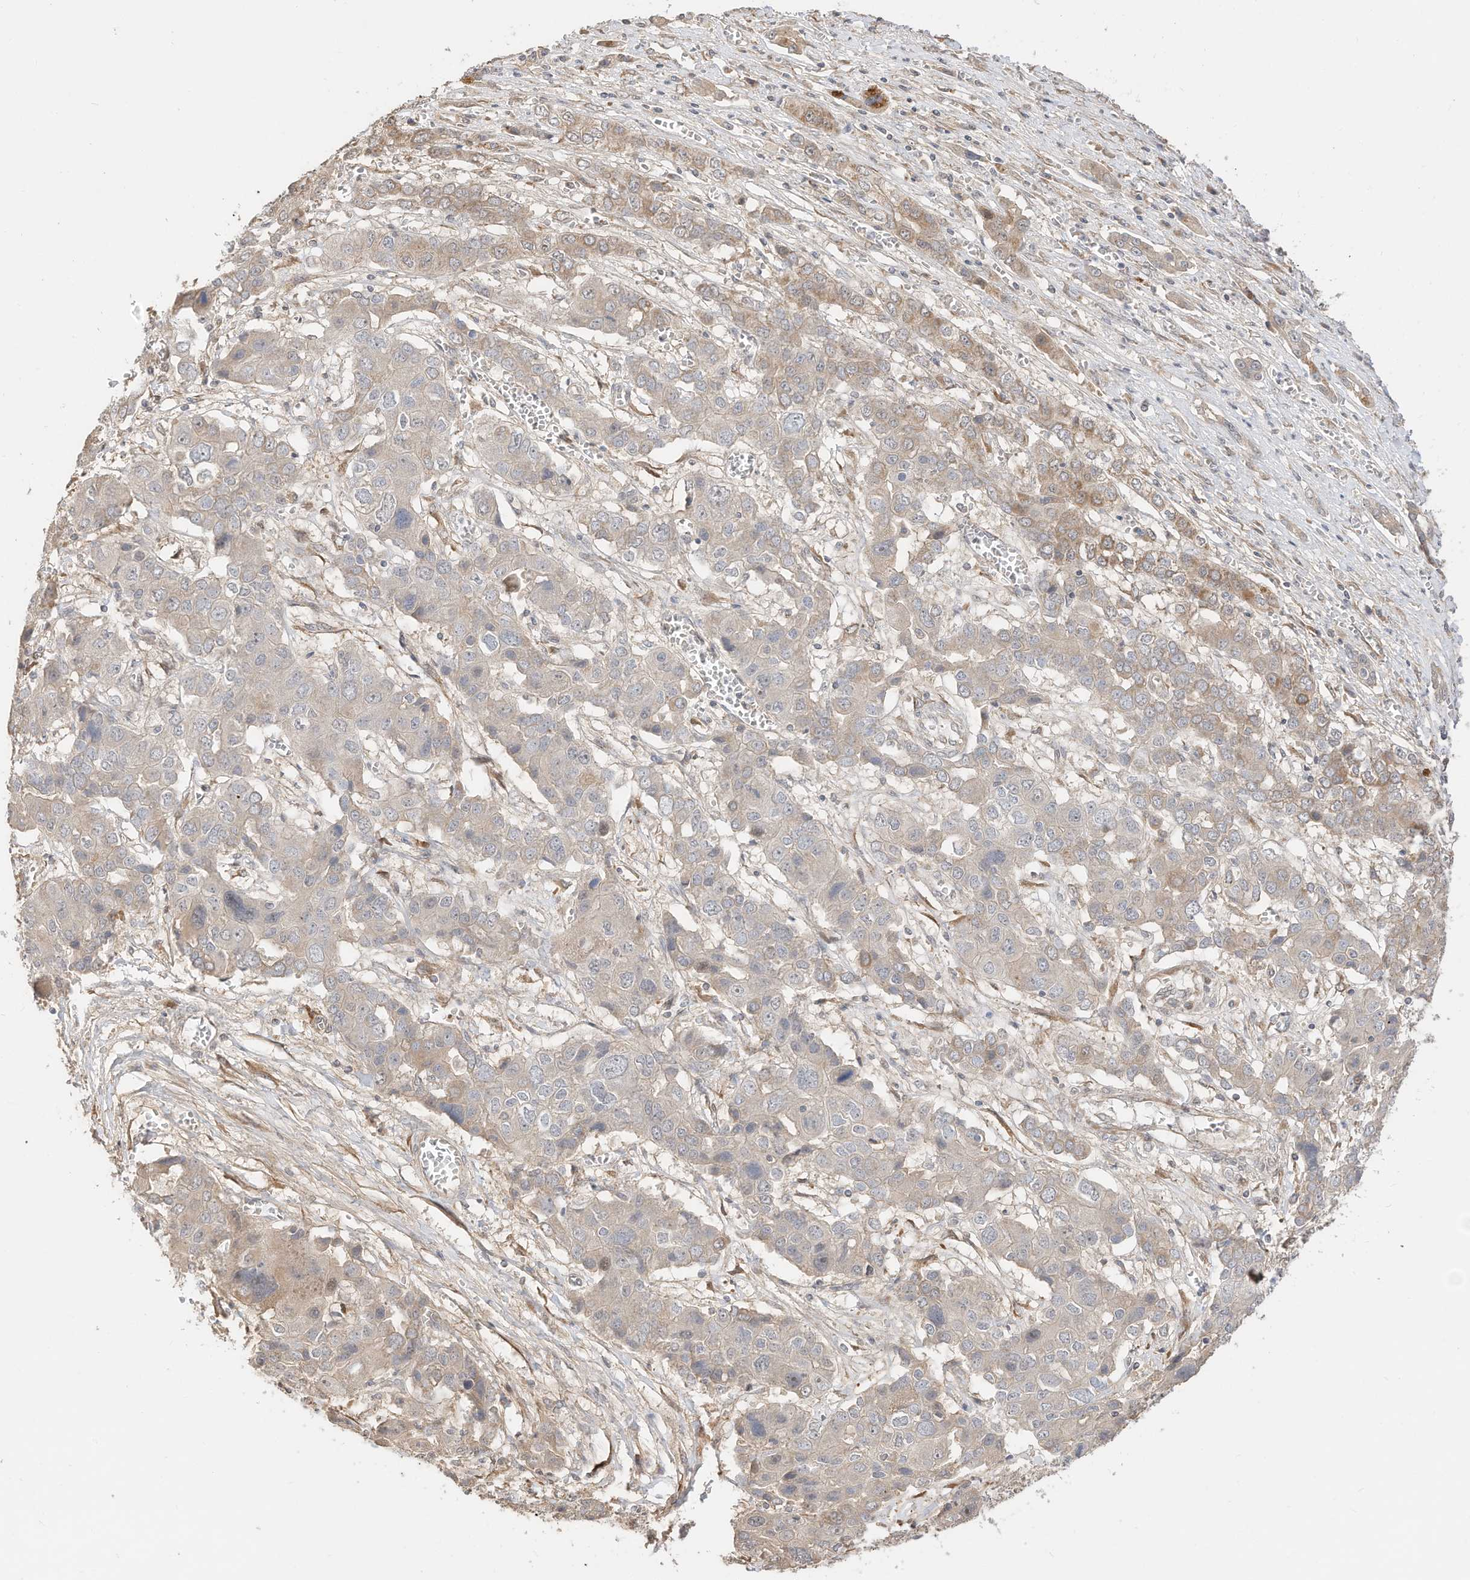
{"staining": {"intensity": "negative", "quantity": "none", "location": "none"}, "tissue": "liver cancer", "cell_type": "Tumor cells", "image_type": "cancer", "snomed": [{"axis": "morphology", "description": "Cholangiocarcinoma"}, {"axis": "topography", "description": "Liver"}], "caption": "High power microscopy micrograph of an immunohistochemistry (IHC) image of liver cancer, revealing no significant expression in tumor cells.", "gene": "CAGE1", "patient": {"sex": "male", "age": 67}}